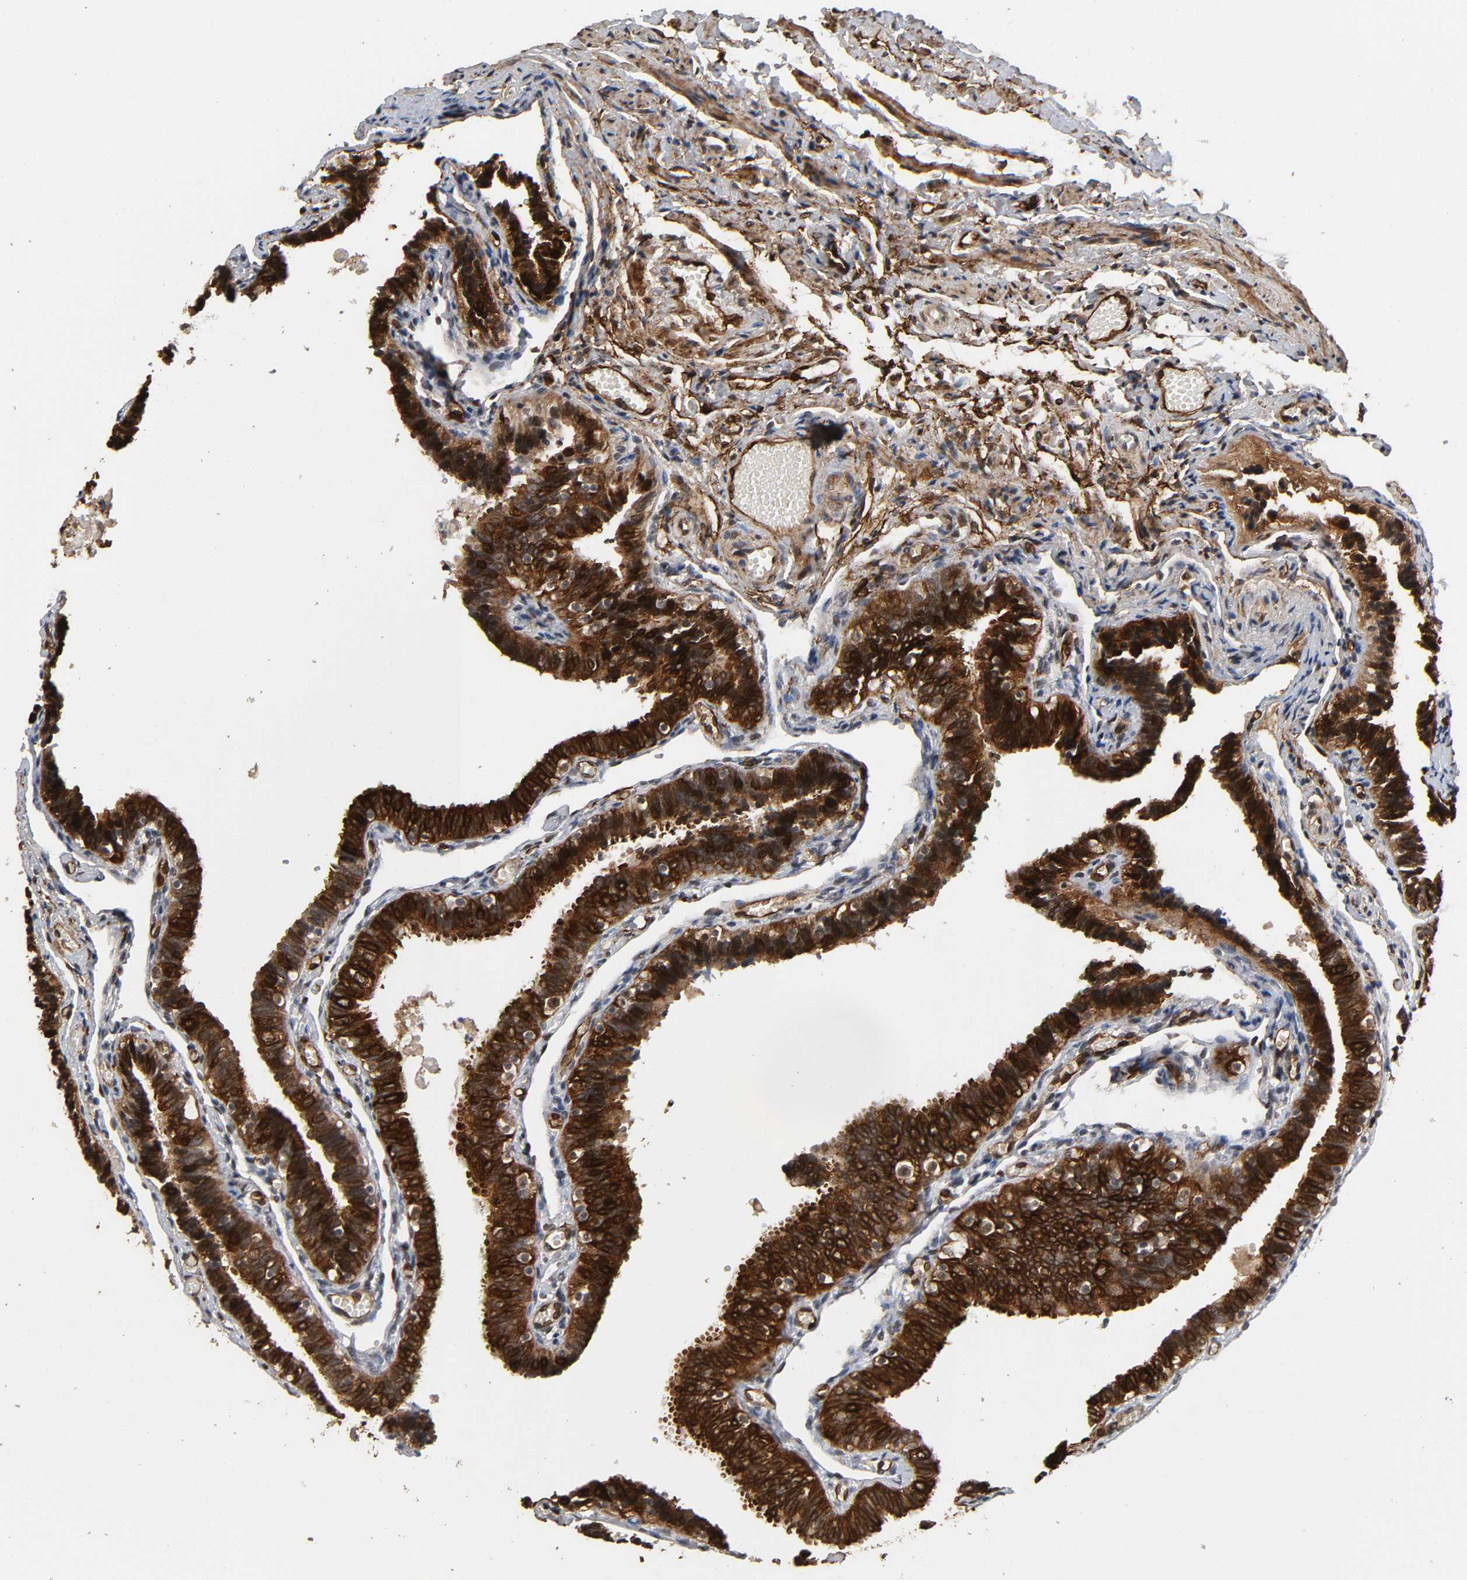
{"staining": {"intensity": "strong", "quantity": ">75%", "location": "cytoplasmic/membranous,nuclear"}, "tissue": "fallopian tube", "cell_type": "Glandular cells", "image_type": "normal", "snomed": [{"axis": "morphology", "description": "Normal tissue, NOS"}, {"axis": "topography", "description": "Fallopian tube"}], "caption": "A micrograph of fallopian tube stained for a protein displays strong cytoplasmic/membranous,nuclear brown staining in glandular cells.", "gene": "AHNAK2", "patient": {"sex": "female", "age": 46}}